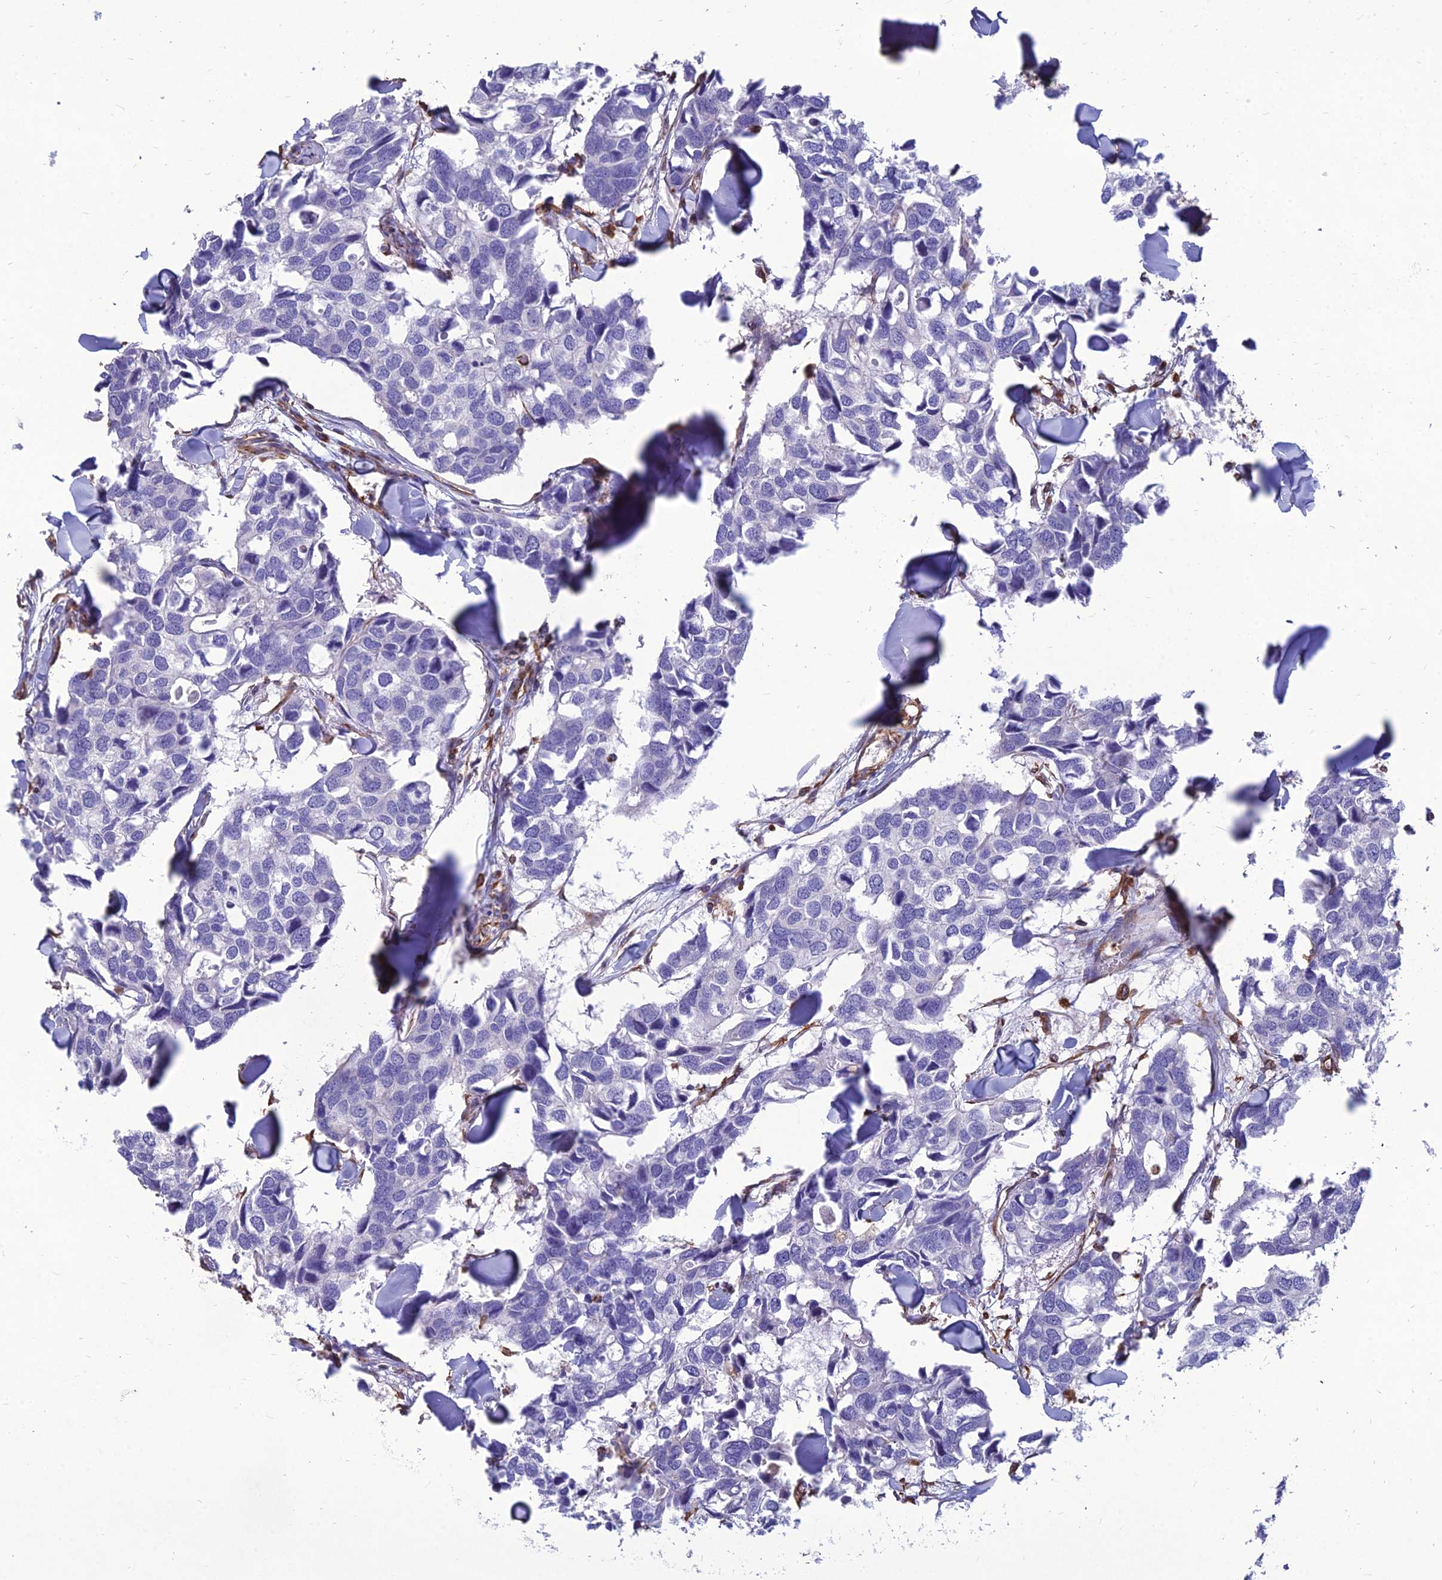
{"staining": {"intensity": "negative", "quantity": "none", "location": "none"}, "tissue": "breast cancer", "cell_type": "Tumor cells", "image_type": "cancer", "snomed": [{"axis": "morphology", "description": "Duct carcinoma"}, {"axis": "topography", "description": "Breast"}], "caption": "The micrograph reveals no significant expression in tumor cells of breast cancer (intraductal carcinoma).", "gene": "PSMD11", "patient": {"sex": "female", "age": 83}}